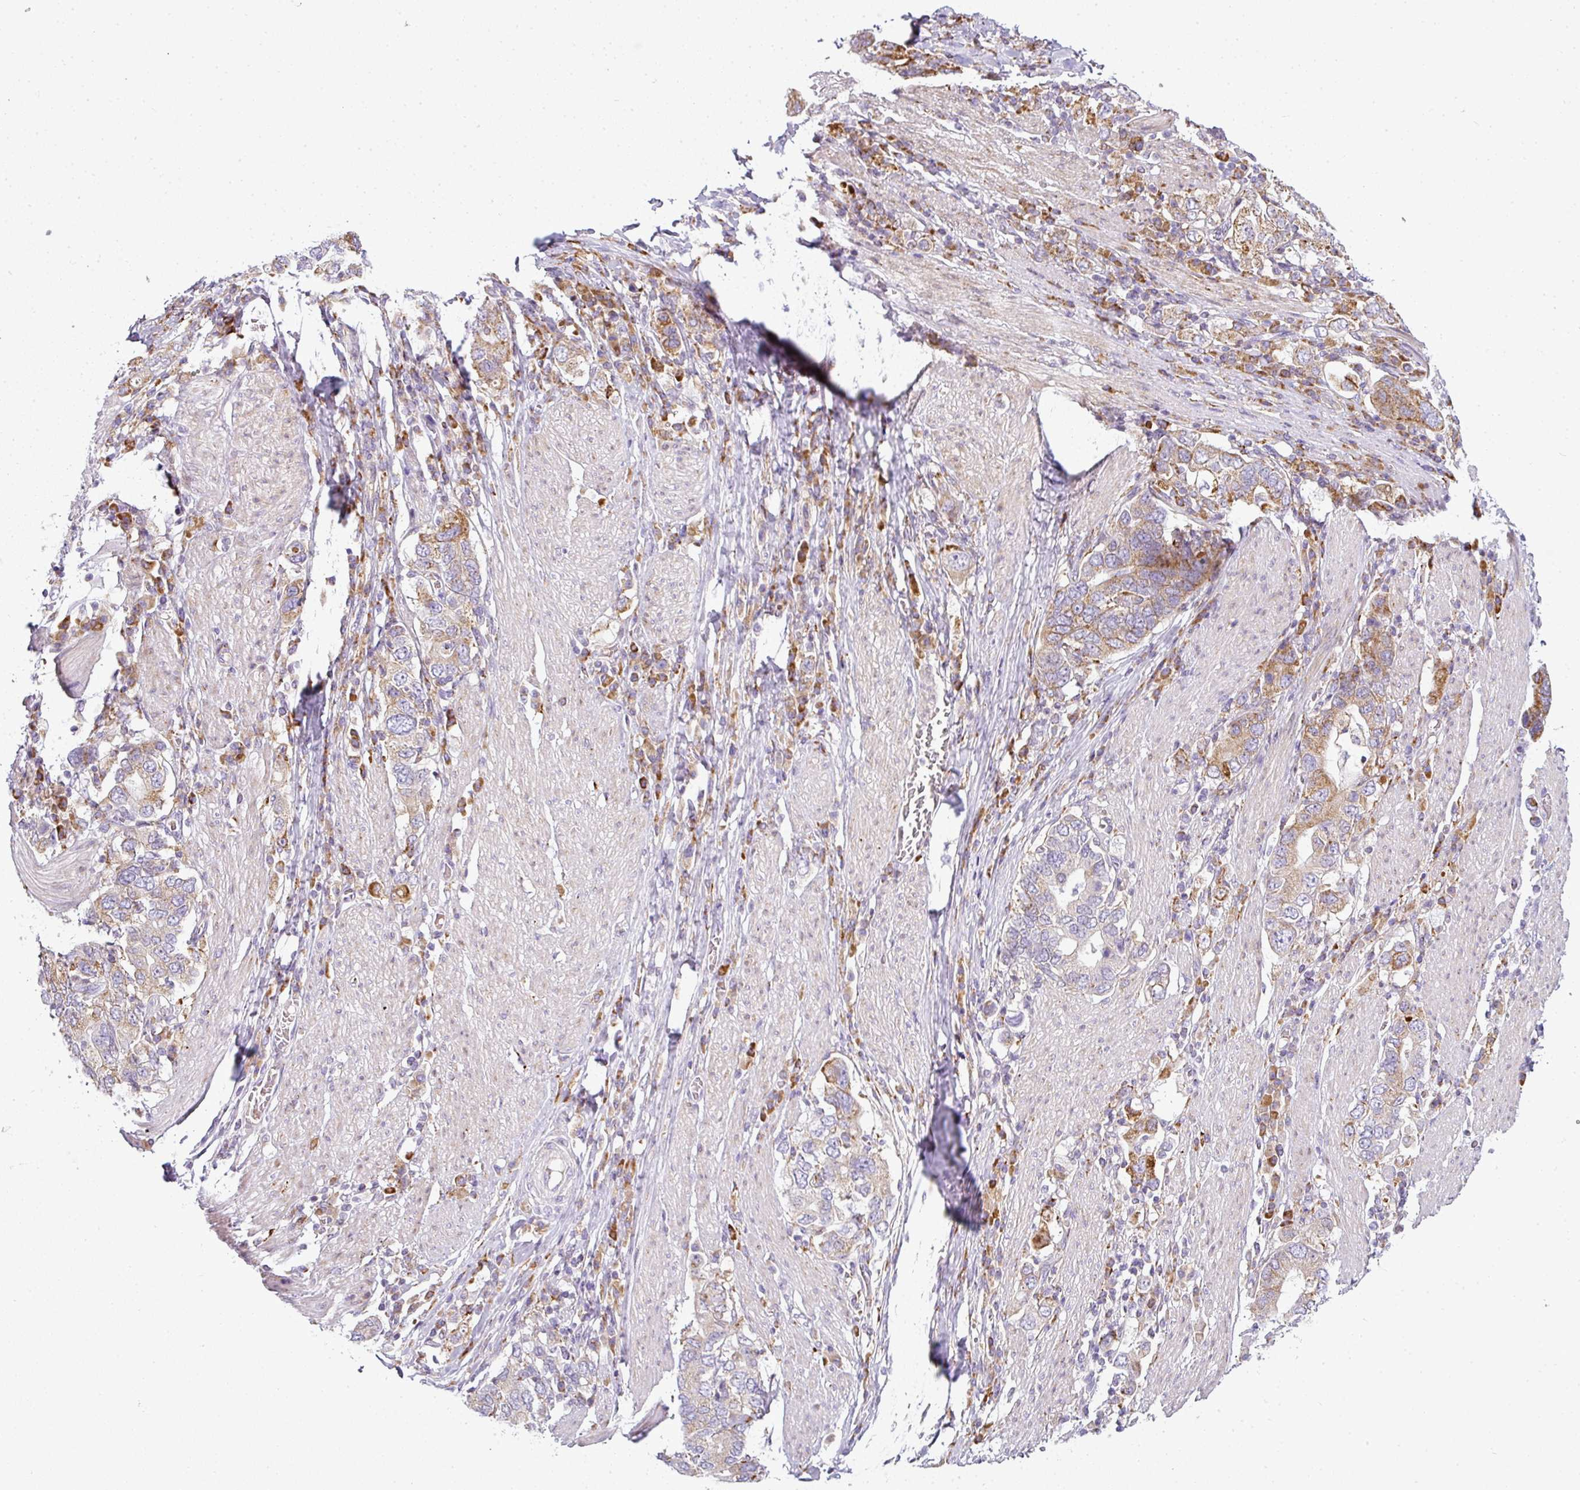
{"staining": {"intensity": "moderate", "quantity": "25%-75%", "location": "cytoplasmic/membranous"}, "tissue": "stomach cancer", "cell_type": "Tumor cells", "image_type": "cancer", "snomed": [{"axis": "morphology", "description": "Adenocarcinoma, NOS"}, {"axis": "topography", "description": "Stomach, upper"}, {"axis": "topography", "description": "Stomach"}], "caption": "Human stomach adenocarcinoma stained for a protein (brown) displays moderate cytoplasmic/membranous positive expression in approximately 25%-75% of tumor cells.", "gene": "ANKRD18A", "patient": {"sex": "male", "age": 62}}